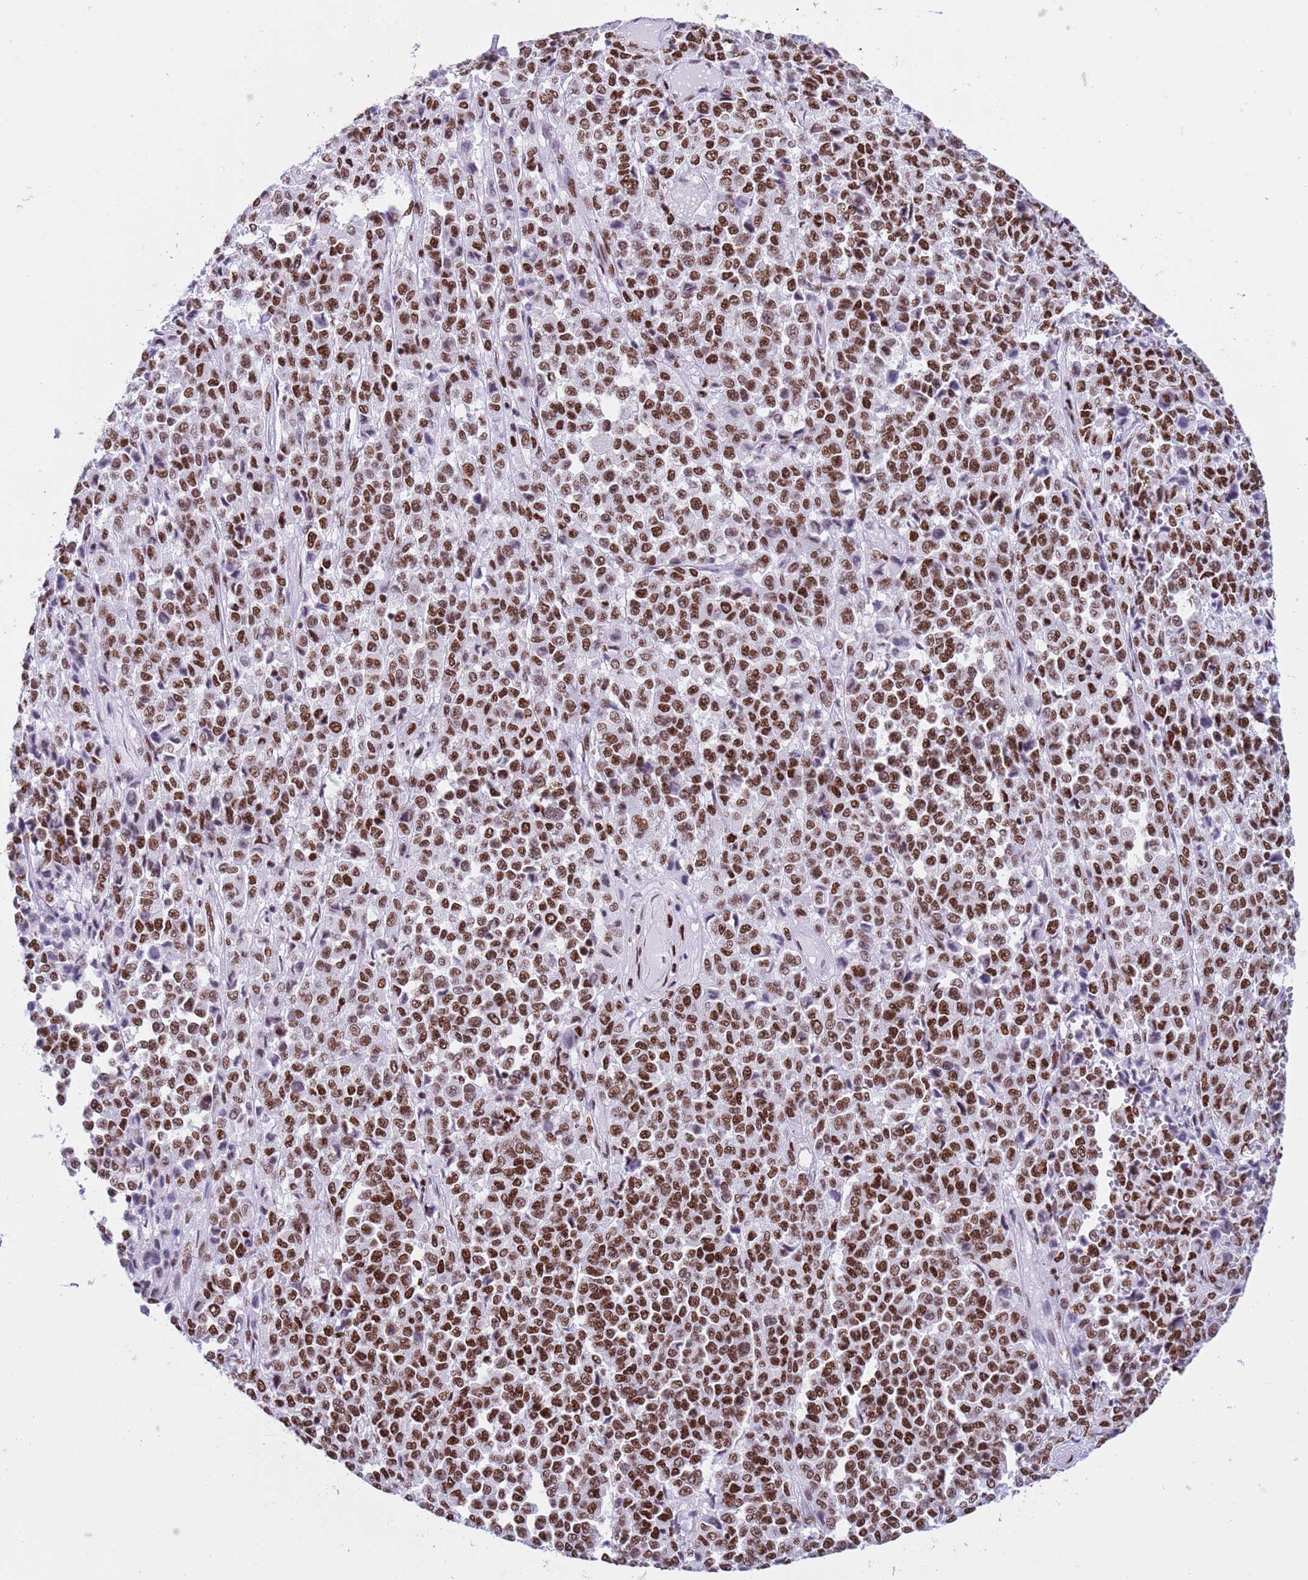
{"staining": {"intensity": "moderate", "quantity": ">75%", "location": "nuclear"}, "tissue": "melanoma", "cell_type": "Tumor cells", "image_type": "cancer", "snomed": [{"axis": "morphology", "description": "Malignant melanoma, Metastatic site"}, {"axis": "topography", "description": "Pancreas"}], "caption": "High-power microscopy captured an immunohistochemistry (IHC) image of melanoma, revealing moderate nuclear staining in approximately >75% of tumor cells.", "gene": "RALY", "patient": {"sex": "female", "age": 30}}